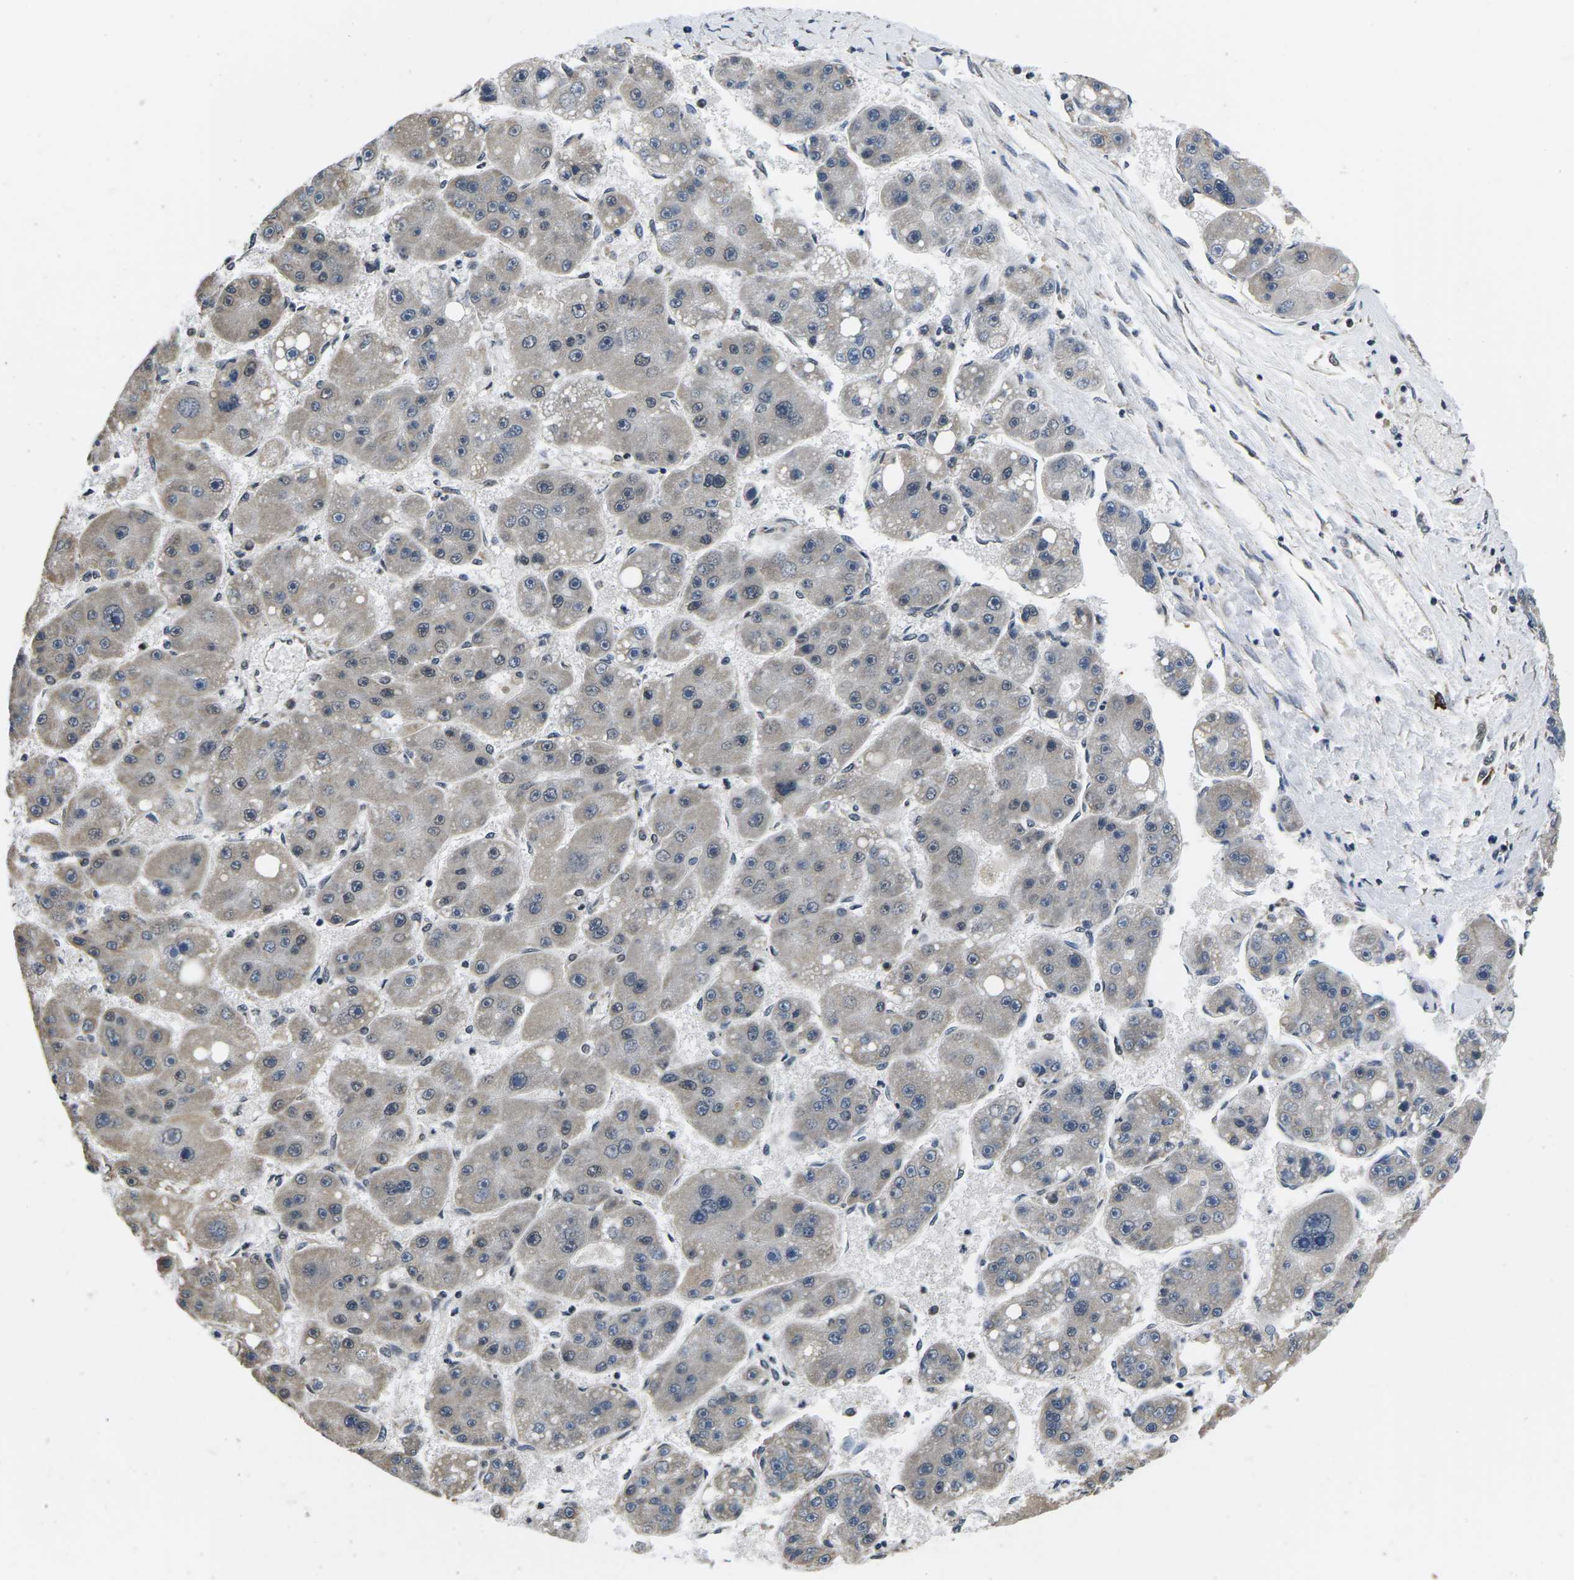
{"staining": {"intensity": "negative", "quantity": "none", "location": "none"}, "tissue": "liver cancer", "cell_type": "Tumor cells", "image_type": "cancer", "snomed": [{"axis": "morphology", "description": "Carcinoma, Hepatocellular, NOS"}, {"axis": "topography", "description": "Liver"}], "caption": "IHC photomicrograph of neoplastic tissue: hepatocellular carcinoma (liver) stained with DAB demonstrates no significant protein expression in tumor cells. The staining was performed using DAB (3,3'-diaminobenzidine) to visualize the protein expression in brown, while the nuclei were stained in blue with hematoxylin (Magnification: 20x).", "gene": "CCNE1", "patient": {"sex": "female", "age": 61}}